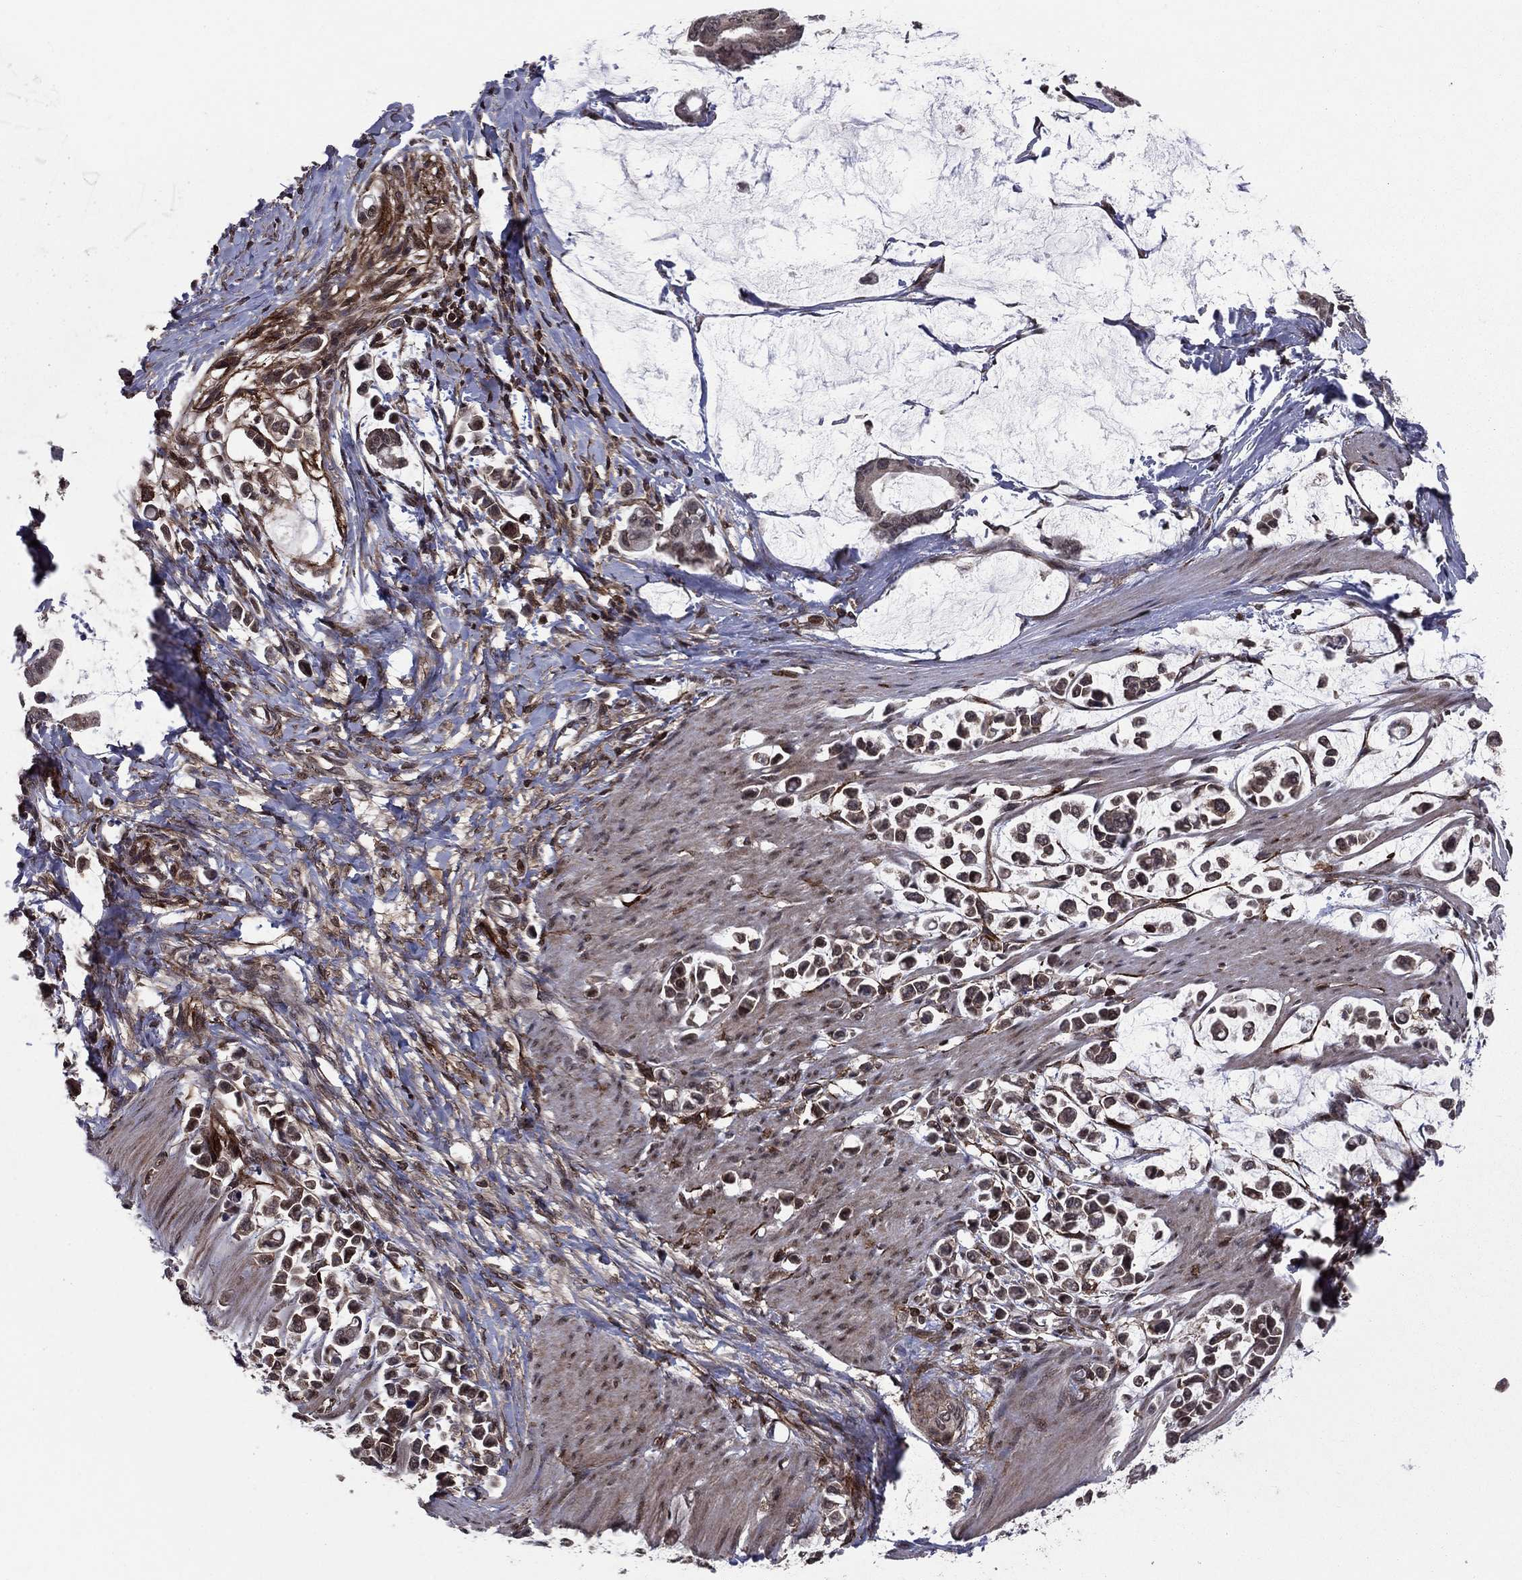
{"staining": {"intensity": "moderate", "quantity": "<25%", "location": "nuclear"}, "tissue": "stomach cancer", "cell_type": "Tumor cells", "image_type": "cancer", "snomed": [{"axis": "morphology", "description": "Adenocarcinoma, NOS"}, {"axis": "topography", "description": "Stomach"}], "caption": "Moderate nuclear positivity for a protein is appreciated in approximately <25% of tumor cells of stomach cancer using immunohistochemistry.", "gene": "SSX2IP", "patient": {"sex": "male", "age": 82}}